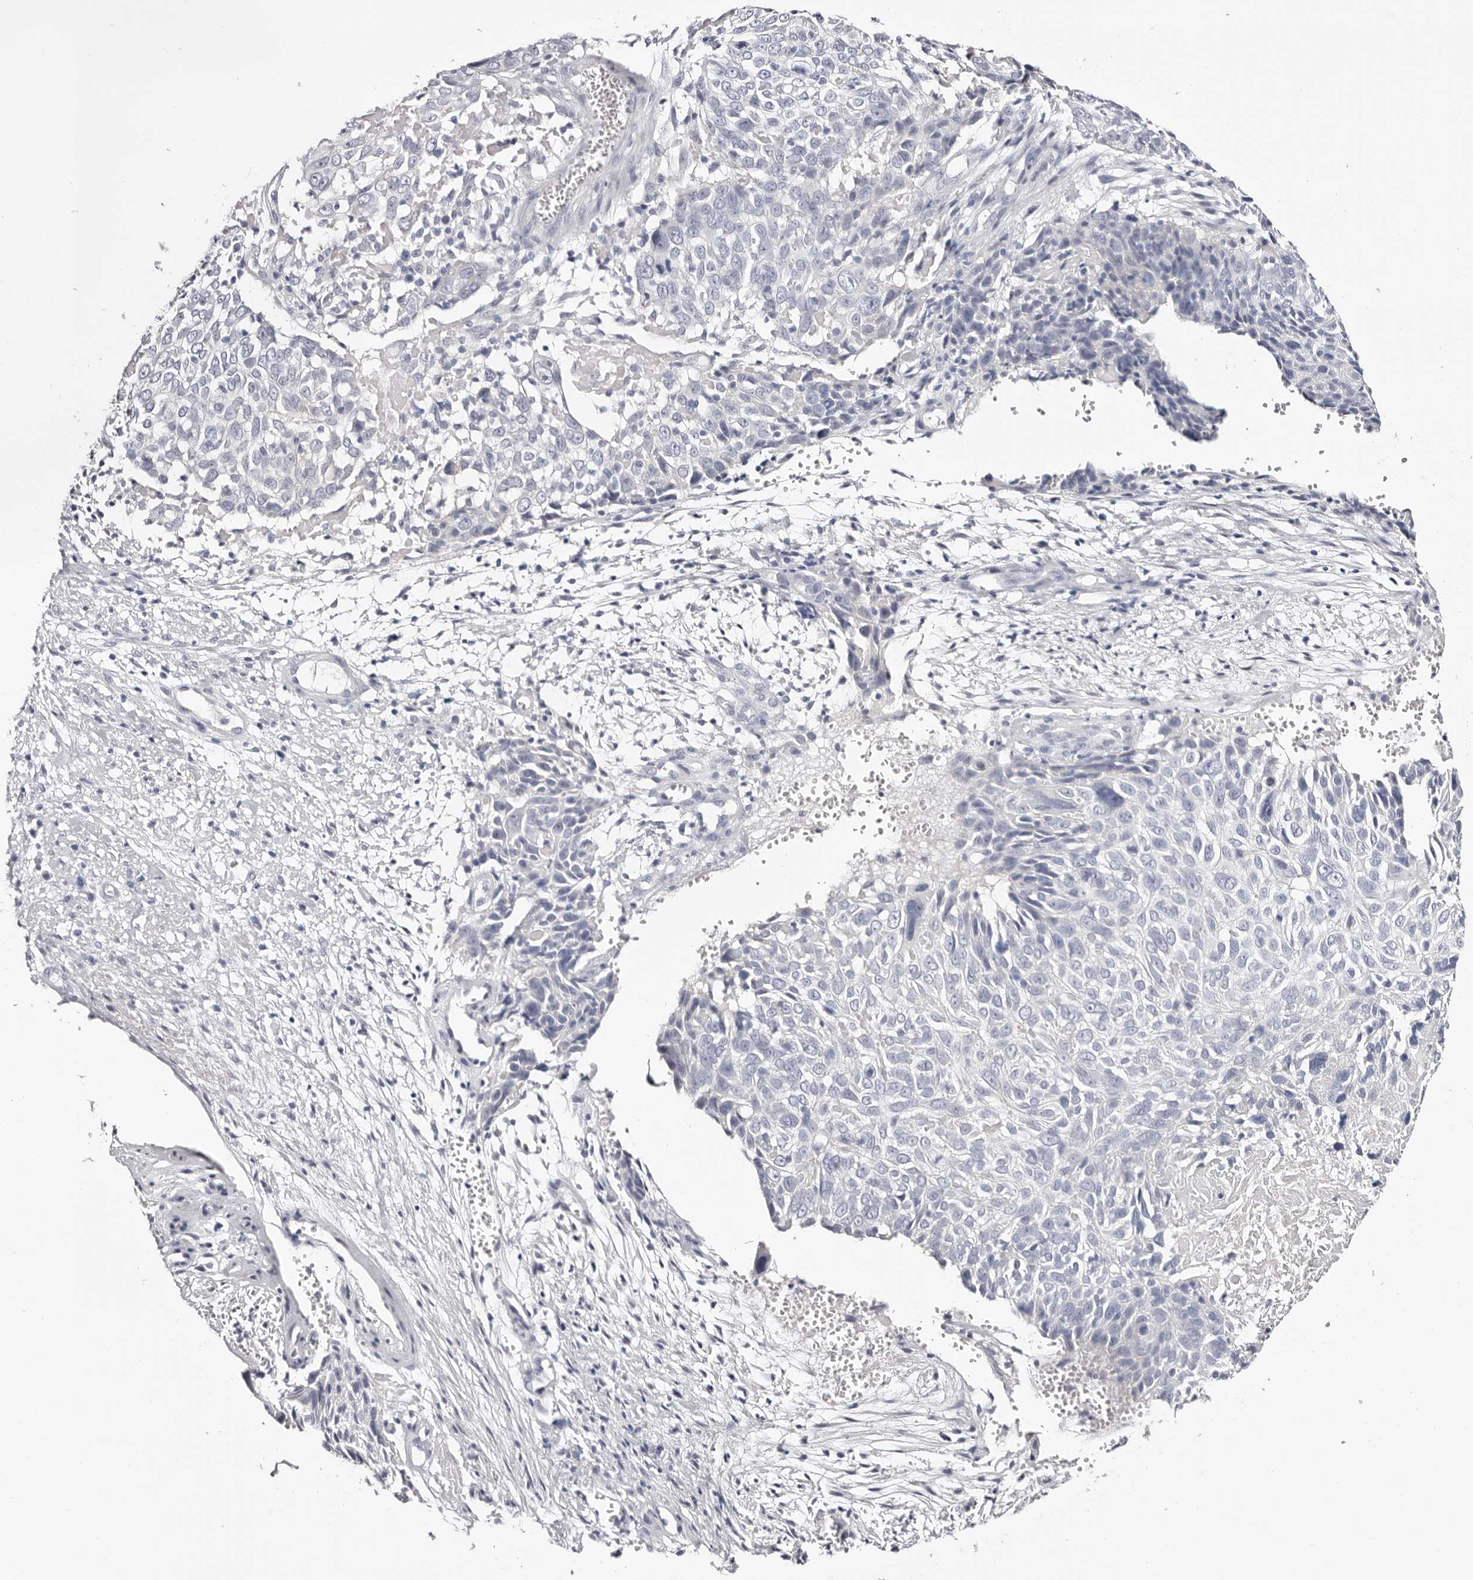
{"staining": {"intensity": "negative", "quantity": "none", "location": "none"}, "tissue": "cervical cancer", "cell_type": "Tumor cells", "image_type": "cancer", "snomed": [{"axis": "morphology", "description": "Squamous cell carcinoma, NOS"}, {"axis": "topography", "description": "Cervix"}], "caption": "This is an immunohistochemistry (IHC) photomicrograph of human cervical cancer. There is no expression in tumor cells.", "gene": "AKNAD1", "patient": {"sex": "female", "age": 74}}